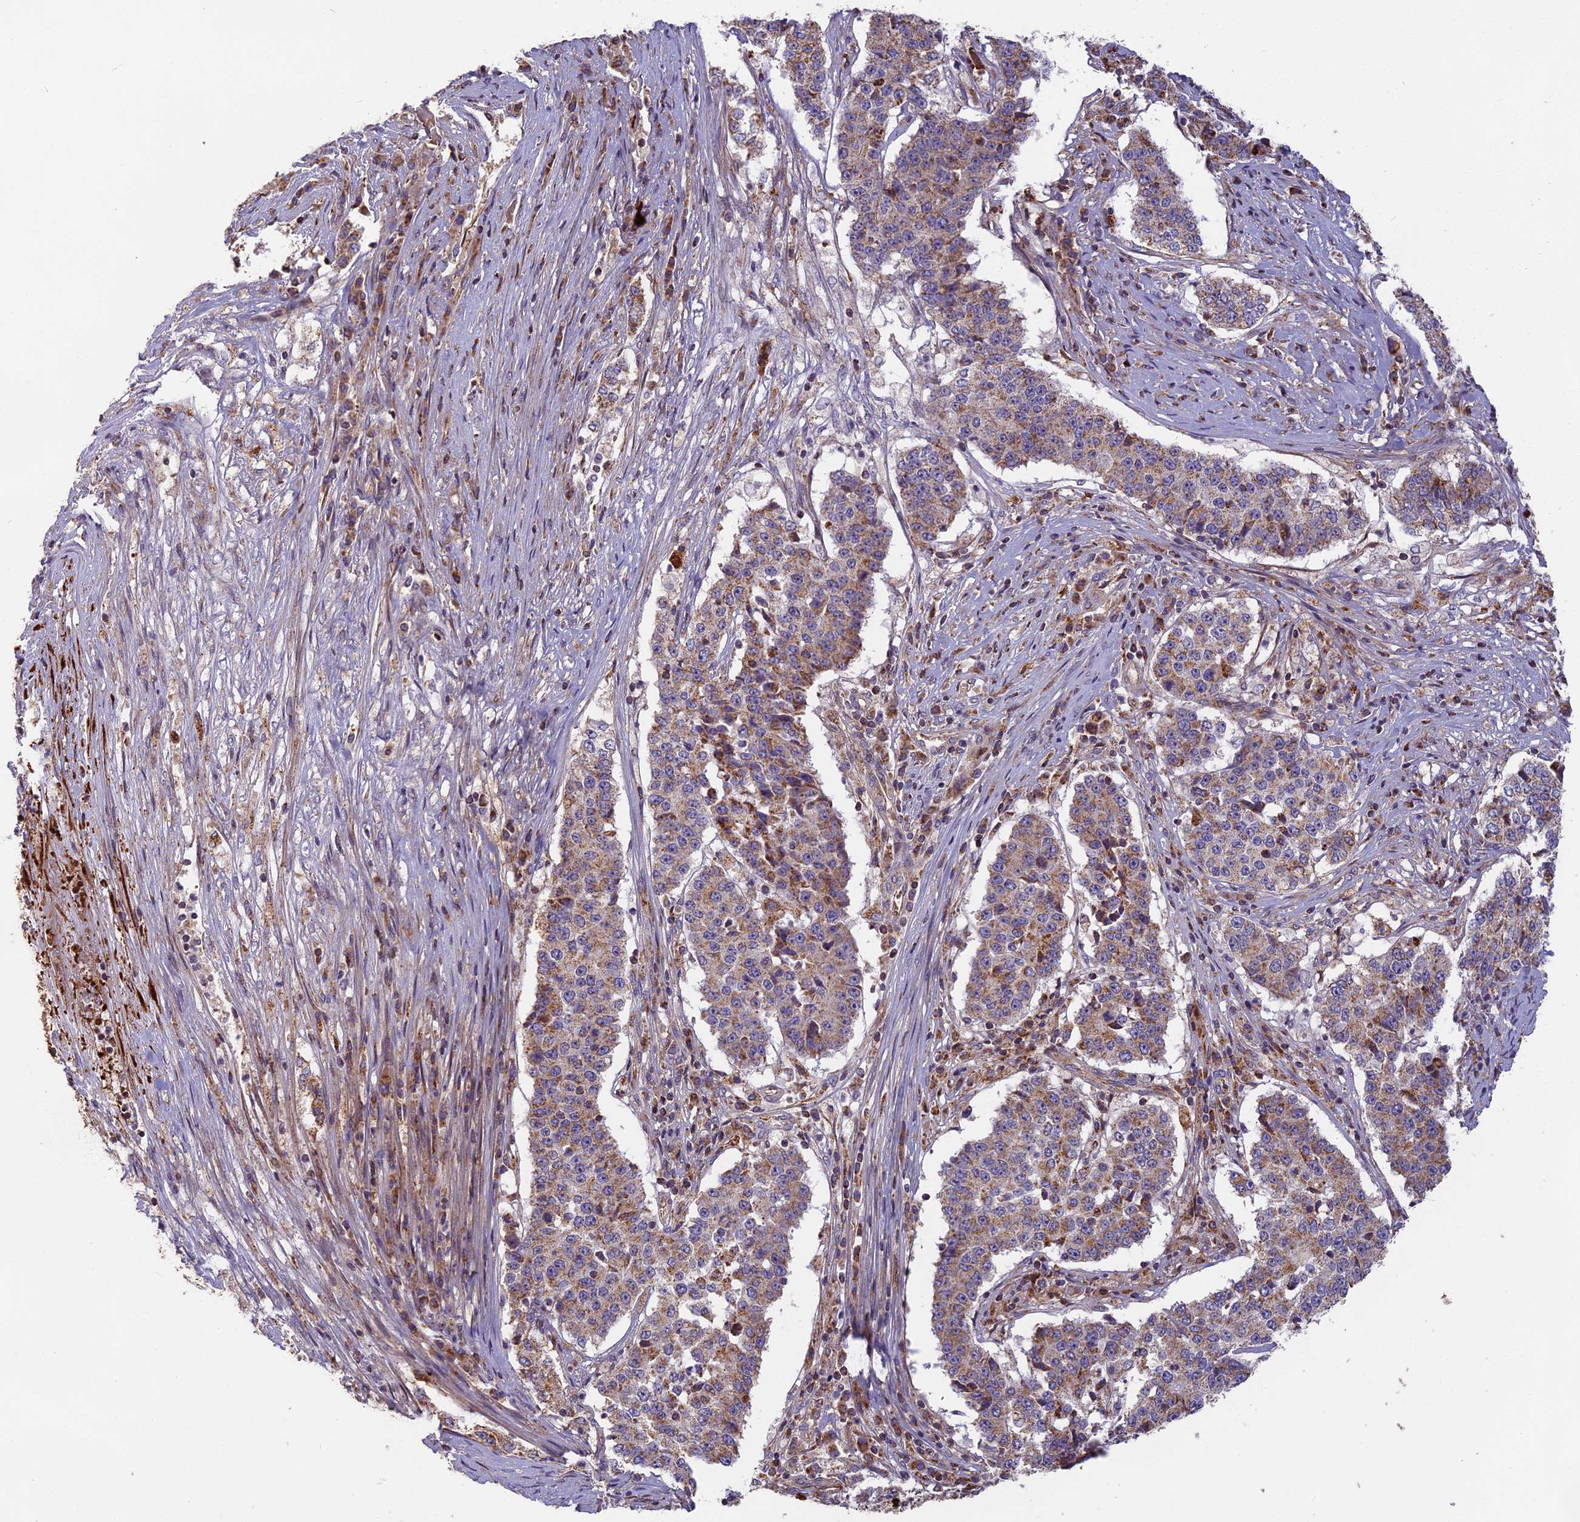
{"staining": {"intensity": "moderate", "quantity": "25%-75%", "location": "cytoplasmic/membranous"}, "tissue": "stomach cancer", "cell_type": "Tumor cells", "image_type": "cancer", "snomed": [{"axis": "morphology", "description": "Adenocarcinoma, NOS"}, {"axis": "topography", "description": "Stomach"}], "caption": "Moderate cytoplasmic/membranous expression is present in about 25%-75% of tumor cells in stomach cancer.", "gene": "EDAR", "patient": {"sex": "male", "age": 59}}